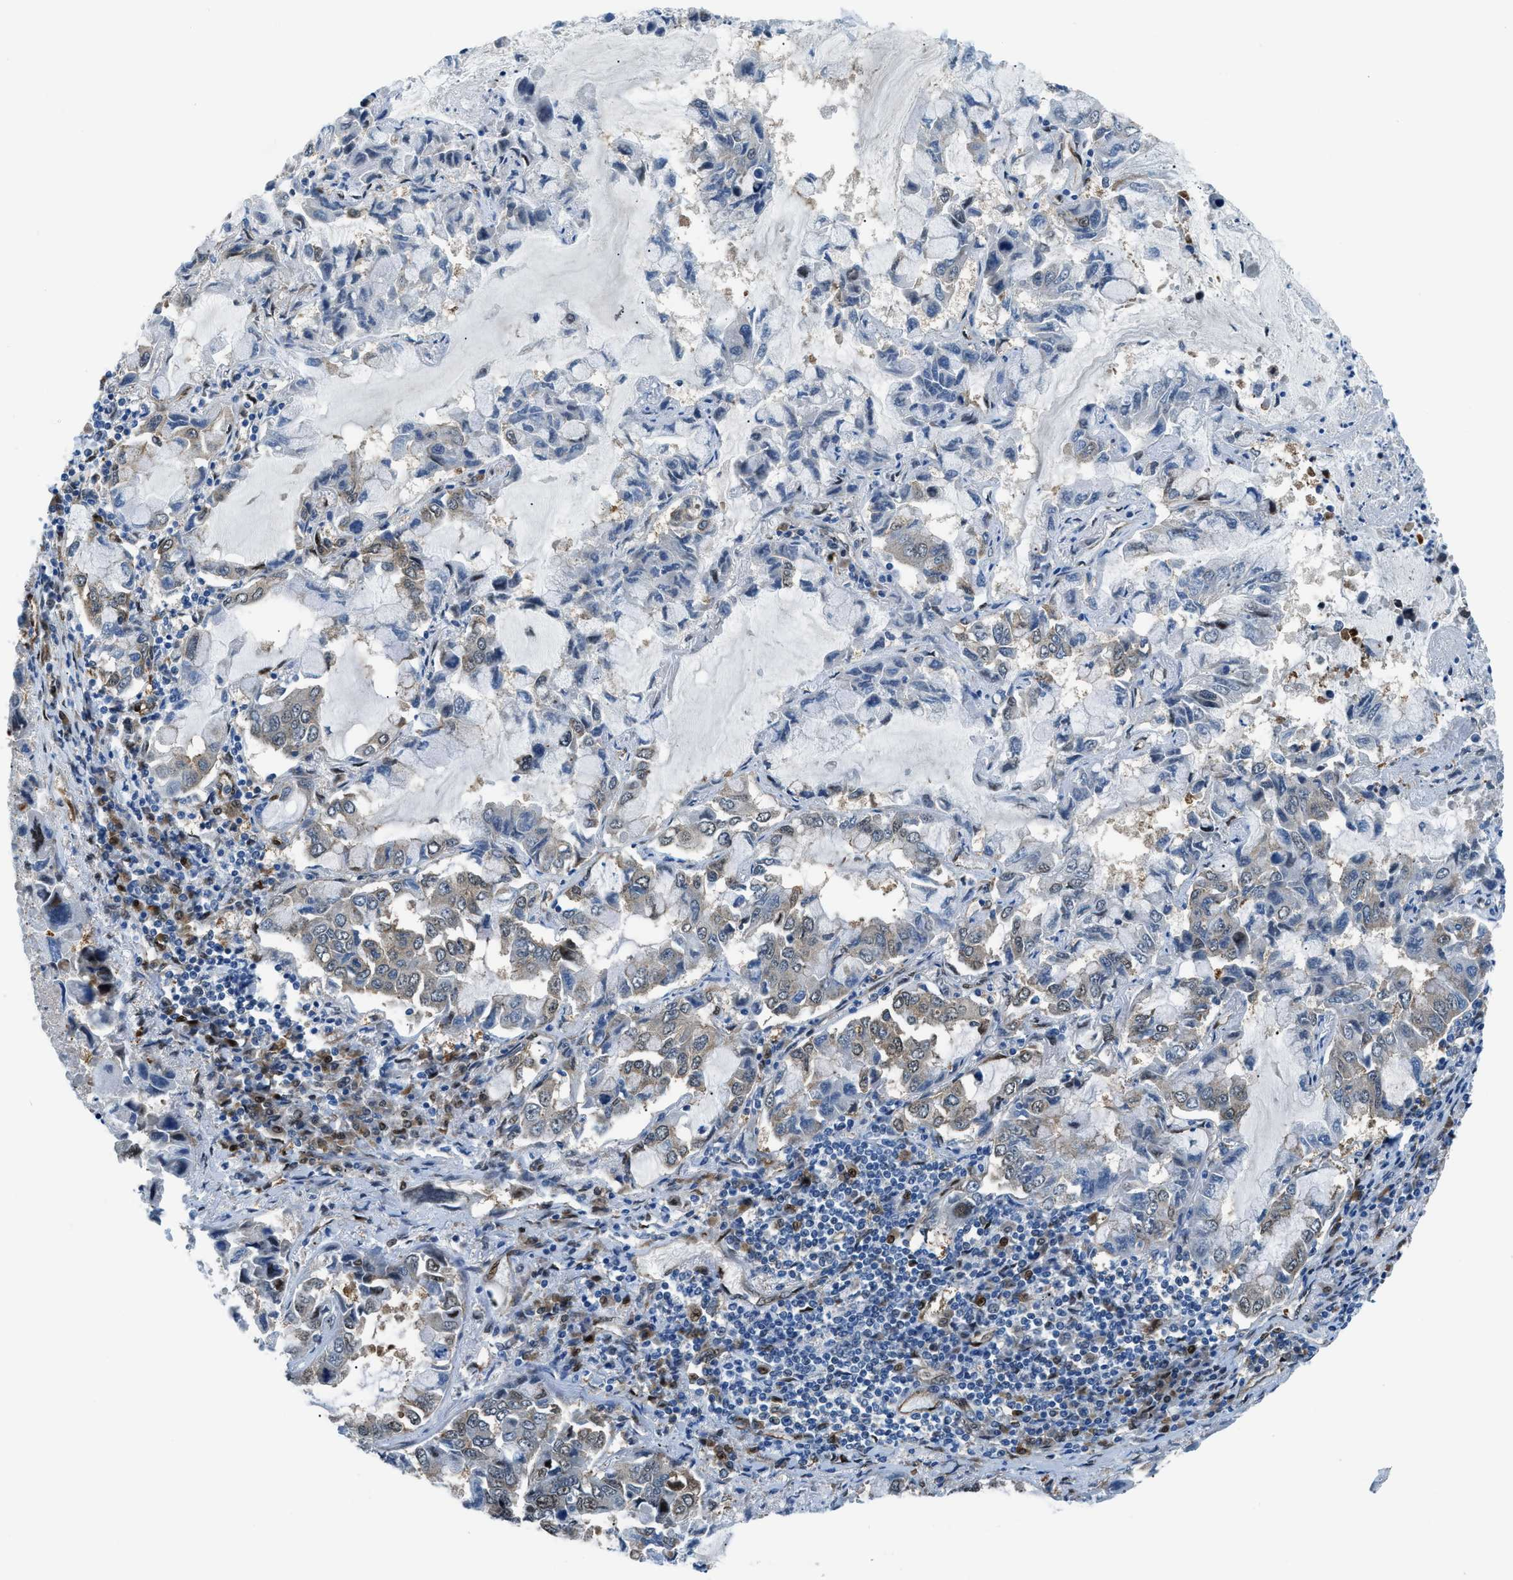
{"staining": {"intensity": "weak", "quantity": "<25%", "location": "cytoplasmic/membranous"}, "tissue": "lung cancer", "cell_type": "Tumor cells", "image_type": "cancer", "snomed": [{"axis": "morphology", "description": "Adenocarcinoma, NOS"}, {"axis": "topography", "description": "Lung"}], "caption": "Immunohistochemistry histopathology image of human lung cancer stained for a protein (brown), which demonstrates no staining in tumor cells.", "gene": "YWHAE", "patient": {"sex": "male", "age": 64}}